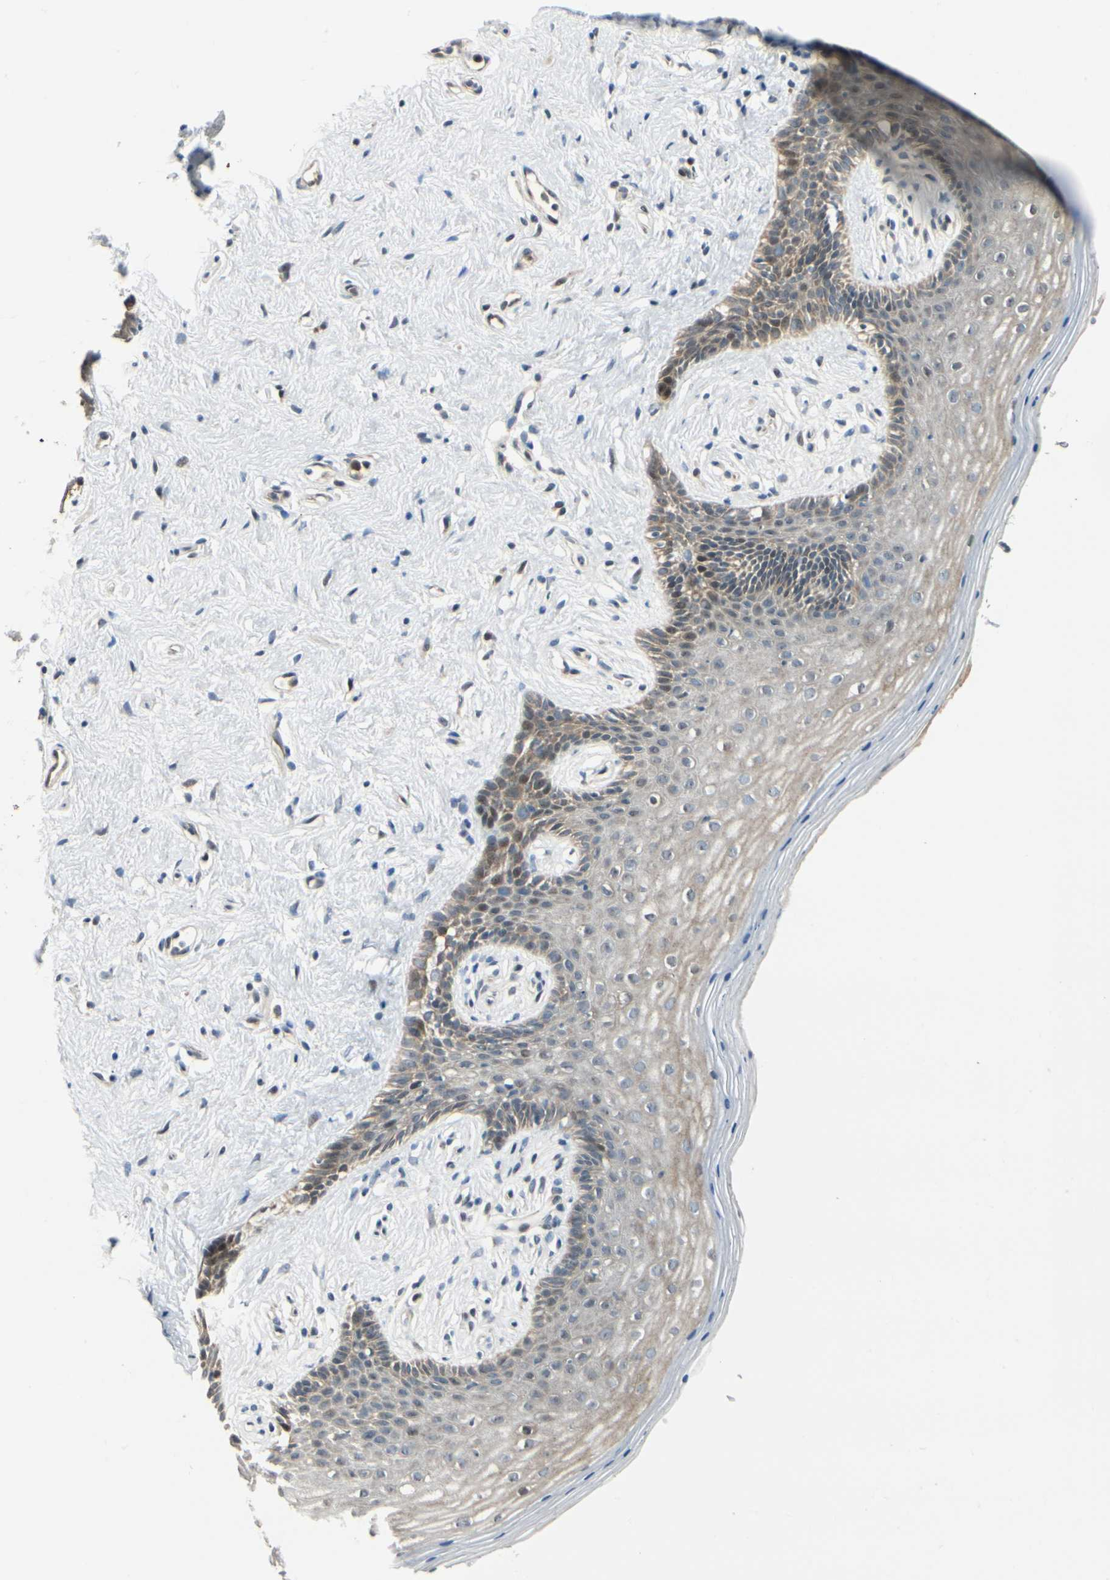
{"staining": {"intensity": "weak", "quantity": ">75%", "location": "cytoplasmic/membranous"}, "tissue": "vagina", "cell_type": "Squamous epithelial cells", "image_type": "normal", "snomed": [{"axis": "morphology", "description": "Normal tissue, NOS"}, {"axis": "topography", "description": "Vagina"}], "caption": "The micrograph displays staining of unremarkable vagina, revealing weak cytoplasmic/membranous protein positivity (brown color) within squamous epithelial cells.", "gene": "P4HA3", "patient": {"sex": "female", "age": 44}}